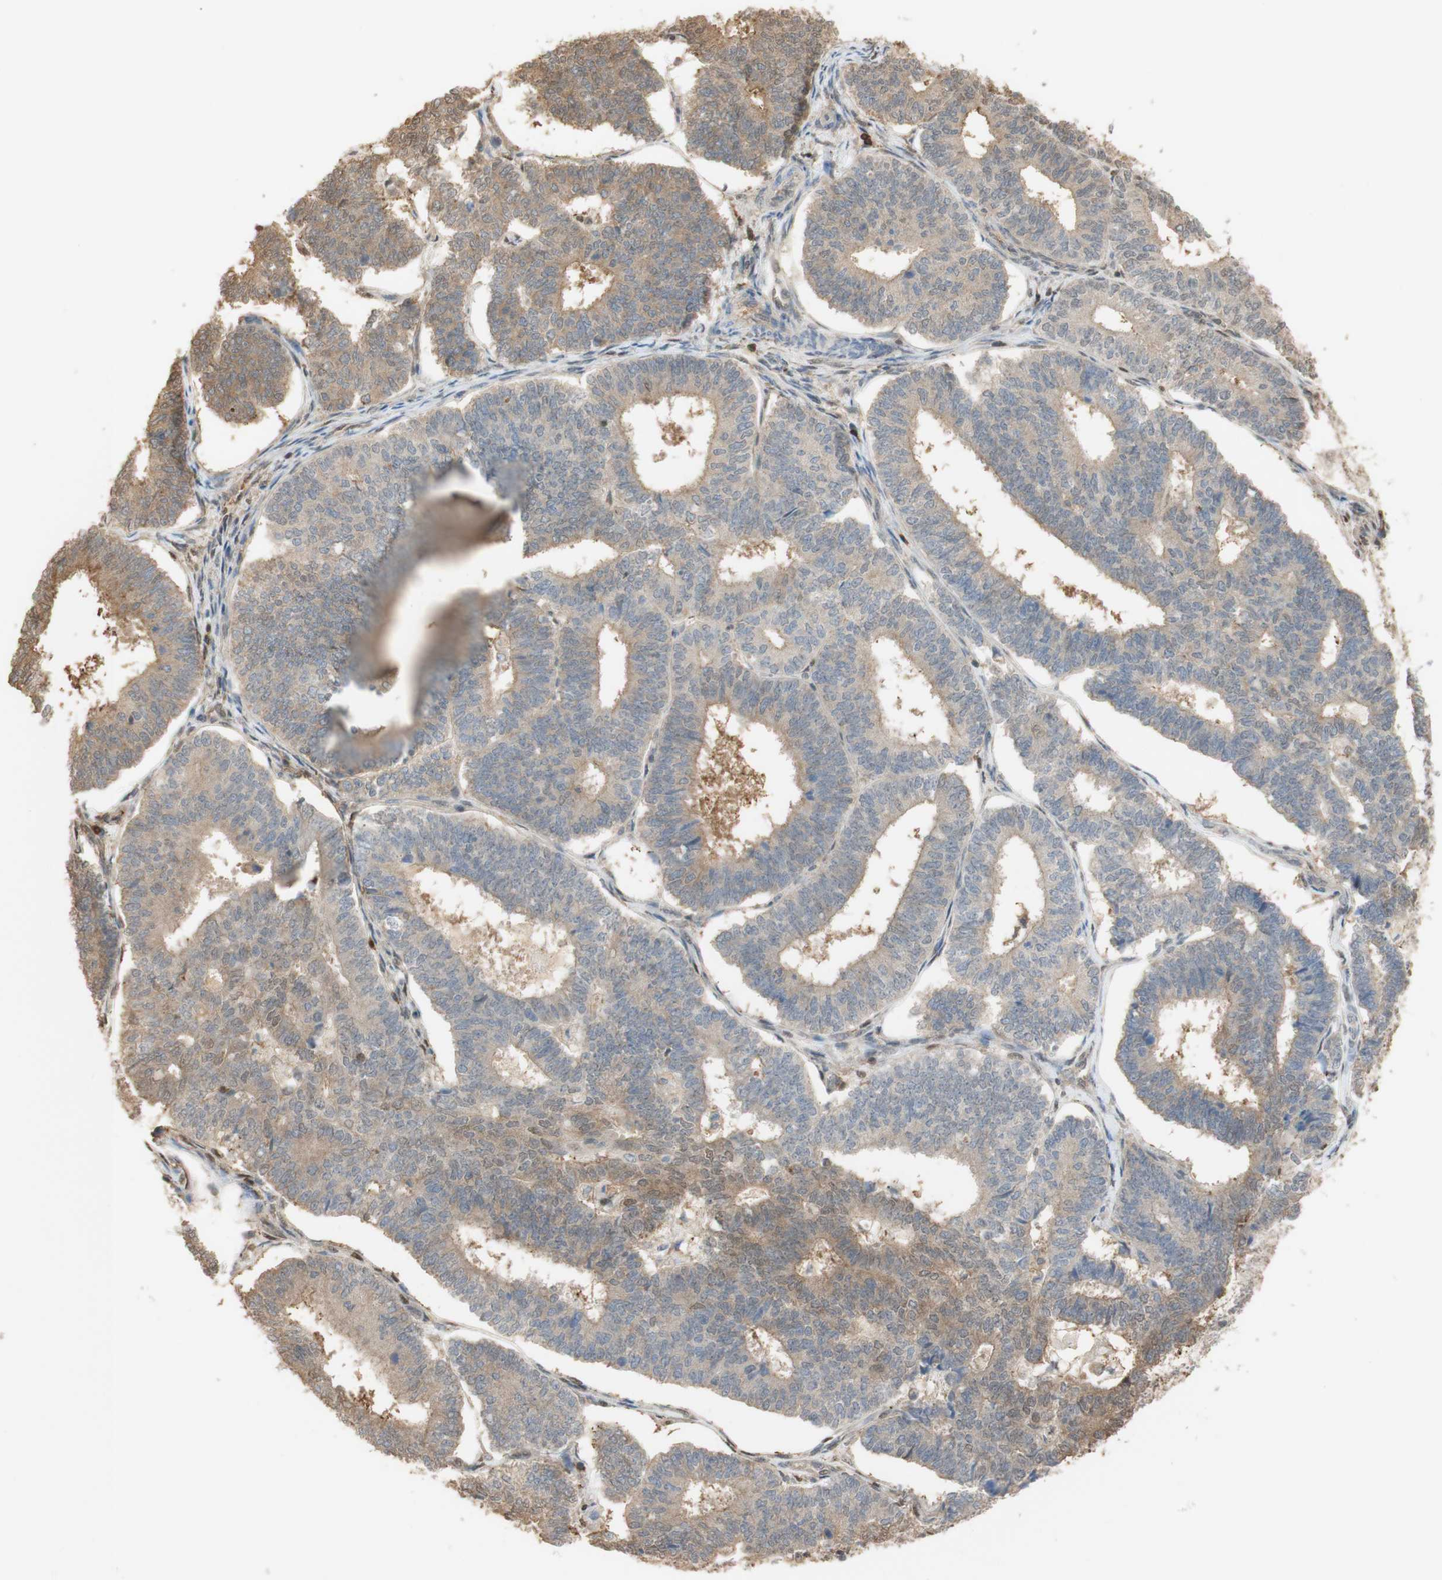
{"staining": {"intensity": "weak", "quantity": "25%-75%", "location": "cytoplasmic/membranous"}, "tissue": "endometrial cancer", "cell_type": "Tumor cells", "image_type": "cancer", "snomed": [{"axis": "morphology", "description": "Adenocarcinoma, NOS"}, {"axis": "topography", "description": "Endometrium"}], "caption": "IHC histopathology image of neoplastic tissue: endometrial cancer stained using immunohistochemistry reveals low levels of weak protein expression localized specifically in the cytoplasmic/membranous of tumor cells, appearing as a cytoplasmic/membranous brown color.", "gene": "NAP1L4", "patient": {"sex": "female", "age": 70}}